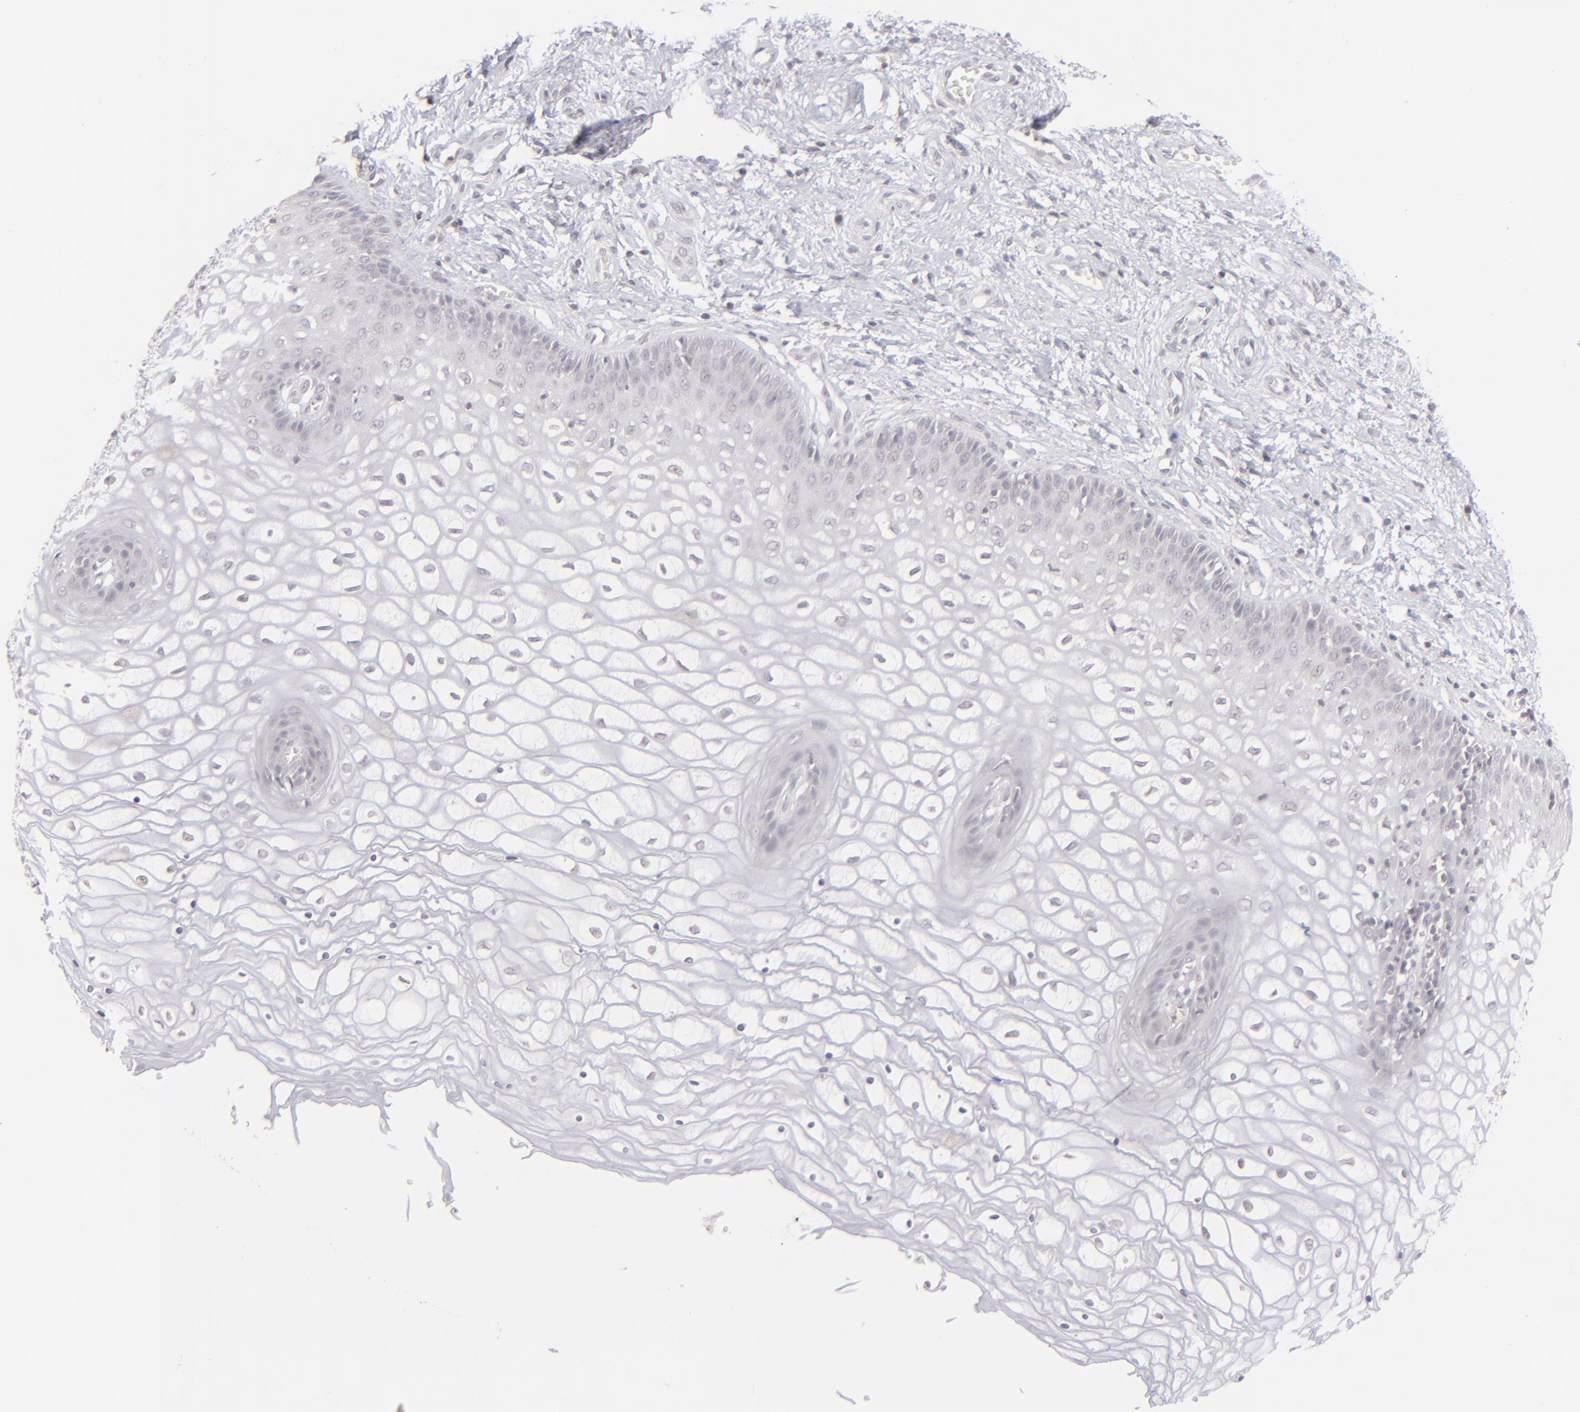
{"staining": {"intensity": "negative", "quantity": "none", "location": "none"}, "tissue": "vagina", "cell_type": "Squamous epithelial cells", "image_type": "normal", "snomed": [{"axis": "morphology", "description": "Normal tissue, NOS"}, {"axis": "topography", "description": "Vagina"}], "caption": "Immunohistochemical staining of unremarkable vagina exhibits no significant positivity in squamous epithelial cells. Brightfield microscopy of immunohistochemistry stained with DAB (3,3'-diaminobenzidine) (brown) and hematoxylin (blue), captured at high magnification.", "gene": "CLDN2", "patient": {"sex": "female", "age": 34}}